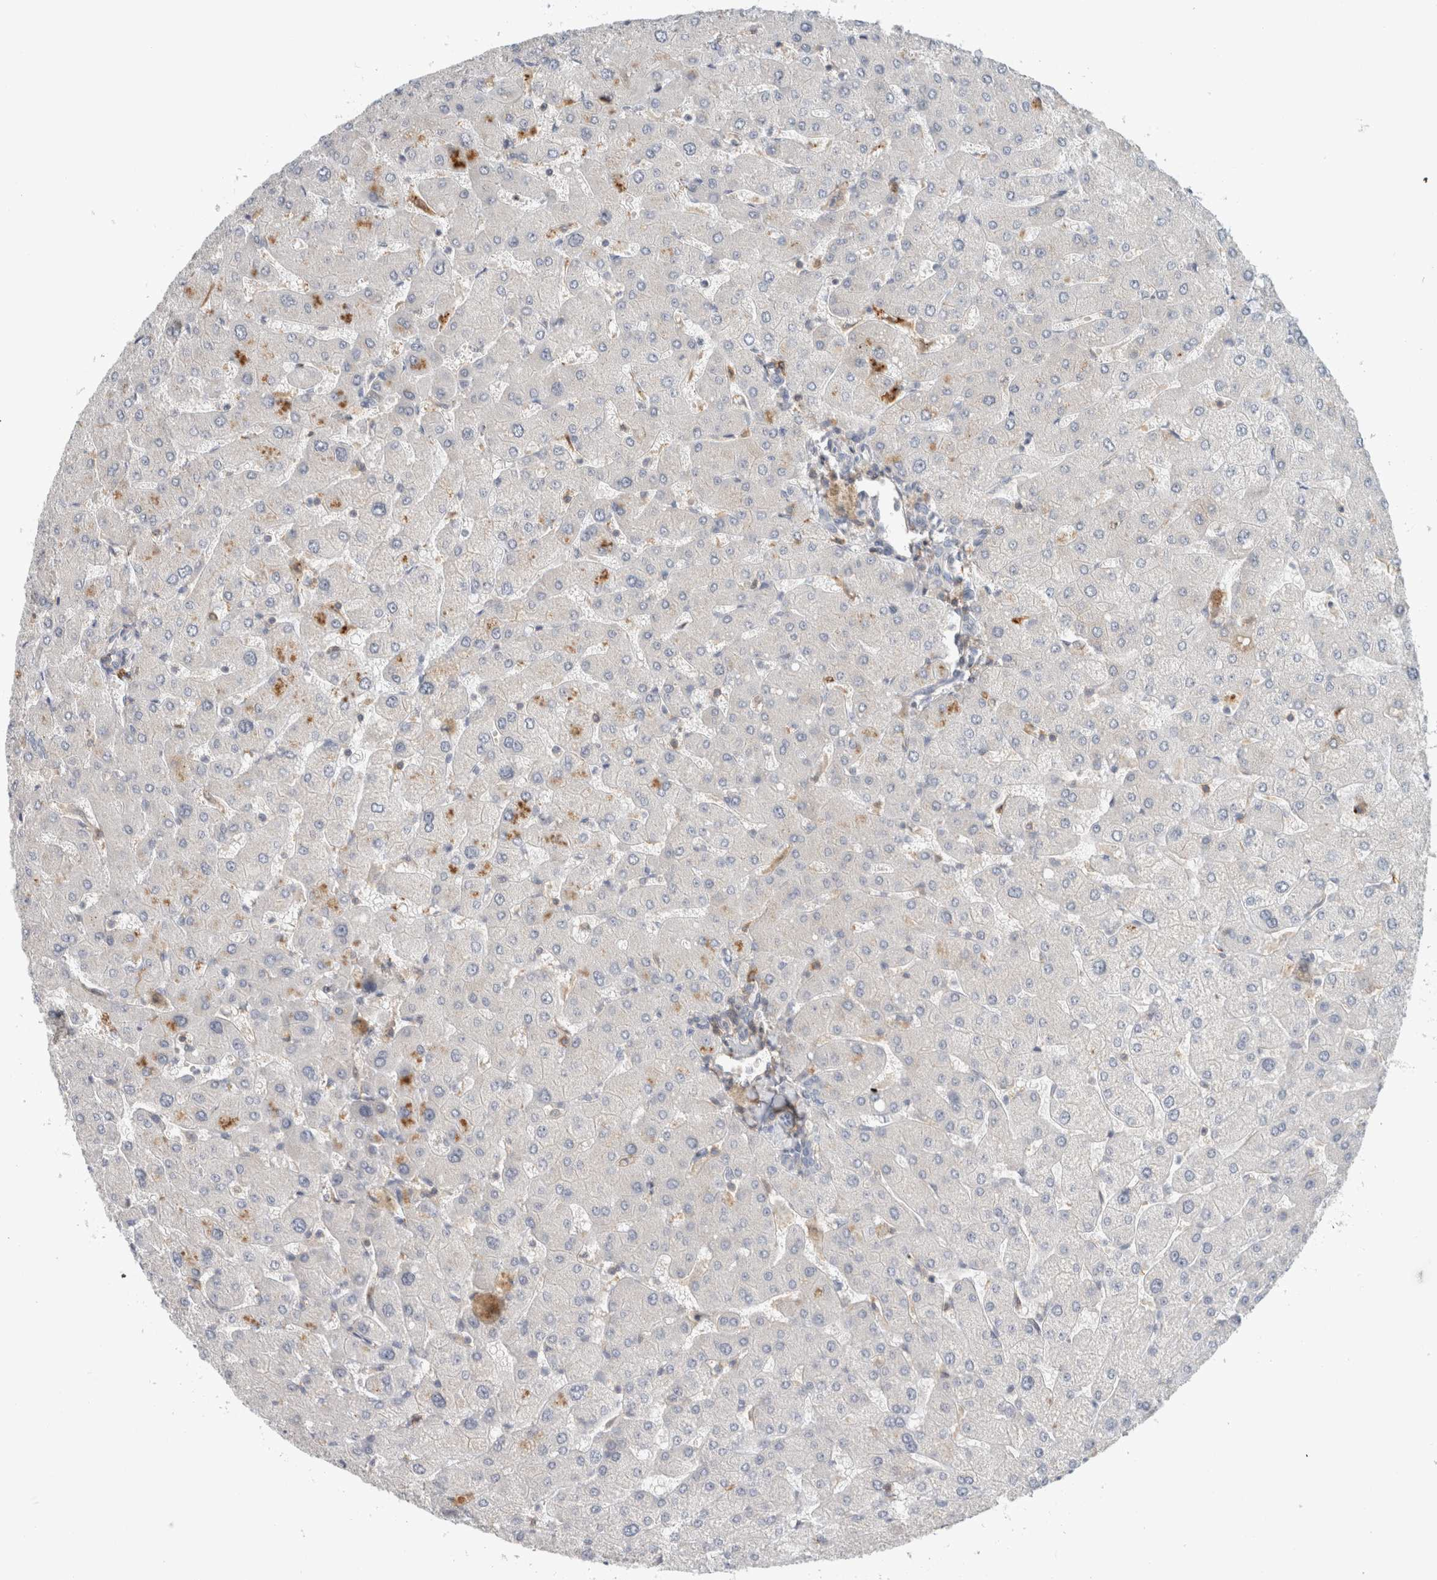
{"staining": {"intensity": "negative", "quantity": "none", "location": "none"}, "tissue": "liver", "cell_type": "Cholangiocytes", "image_type": "normal", "snomed": [{"axis": "morphology", "description": "Normal tissue, NOS"}, {"axis": "topography", "description": "Liver"}], "caption": "Histopathology image shows no protein expression in cholangiocytes of benign liver.", "gene": "ERCC6L2", "patient": {"sex": "male", "age": 55}}